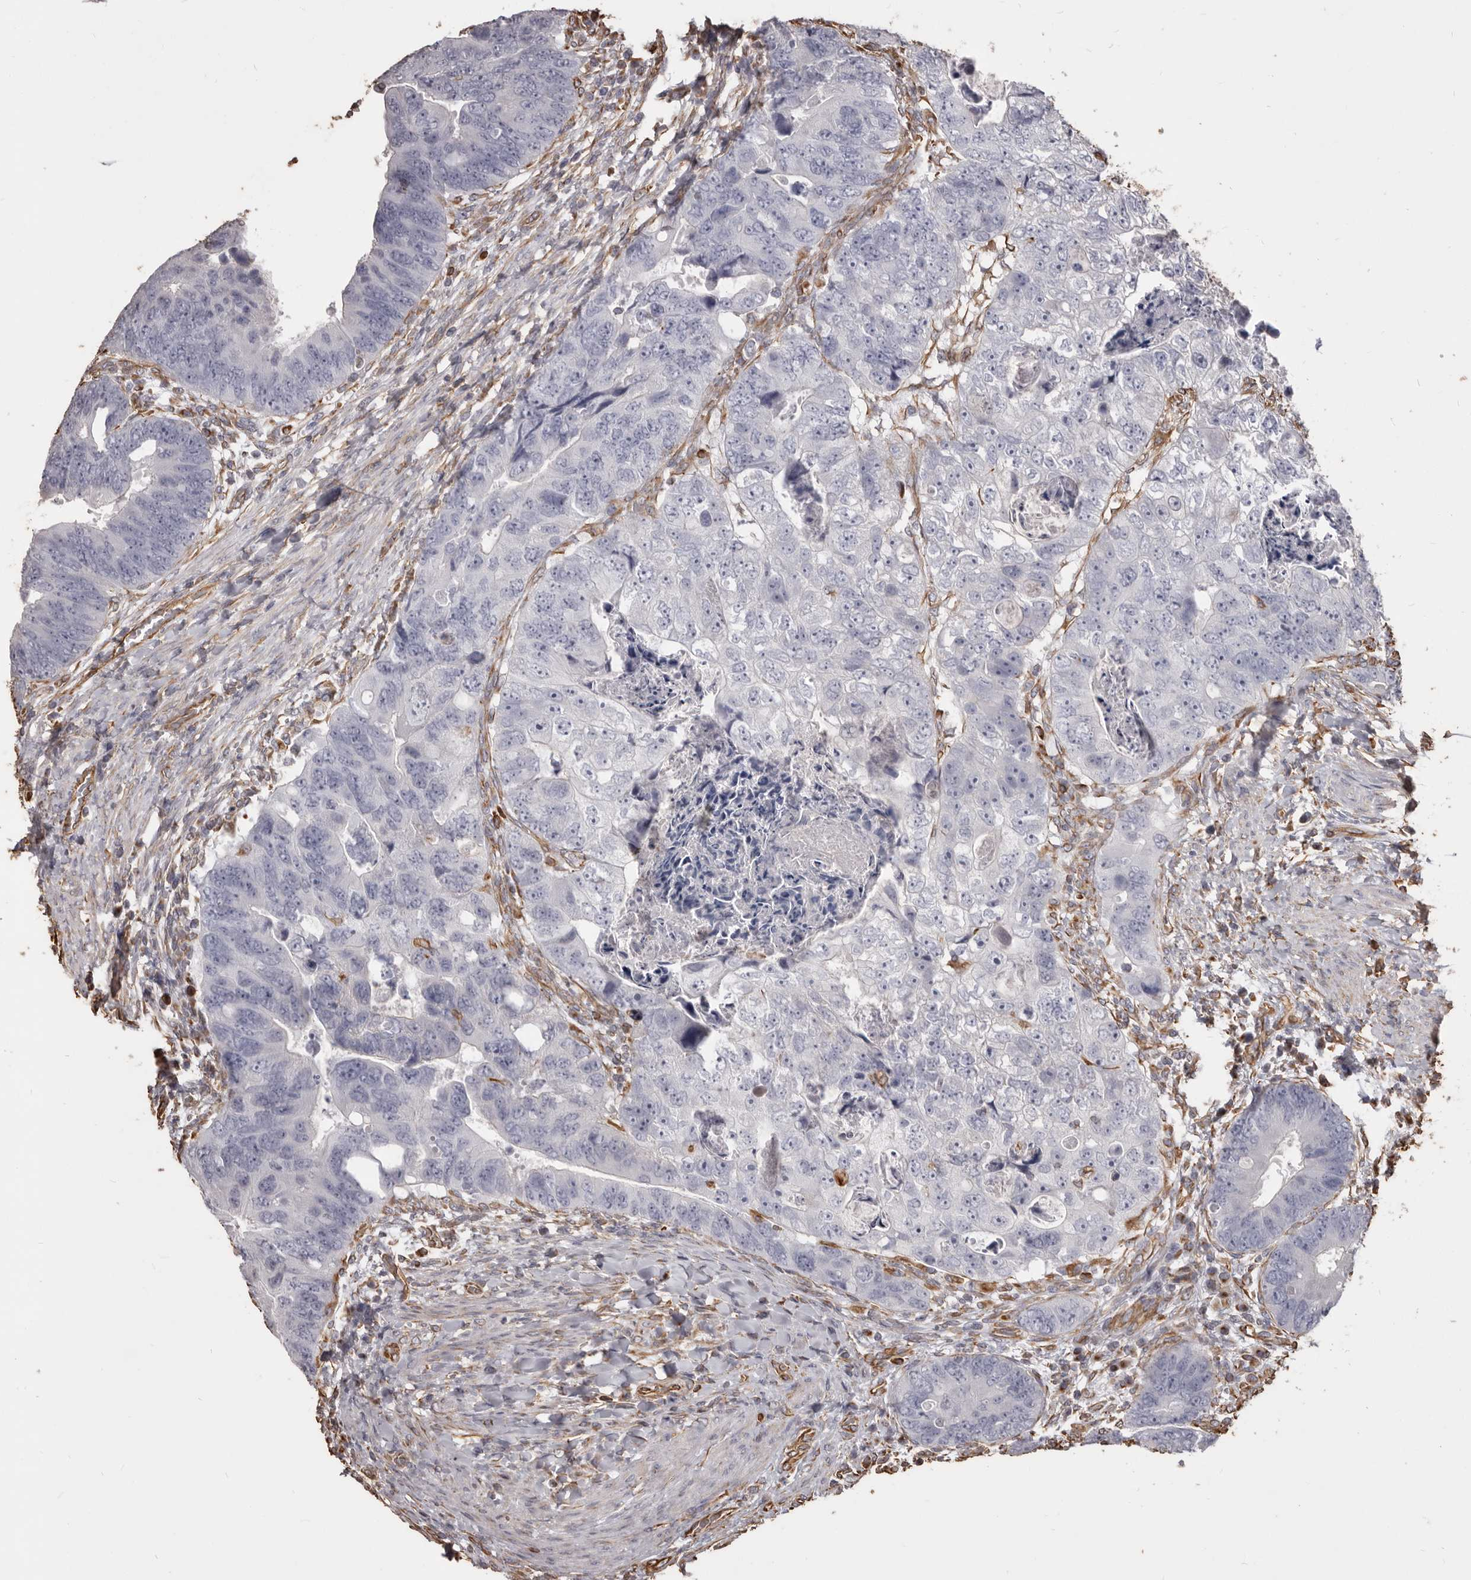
{"staining": {"intensity": "negative", "quantity": "none", "location": "none"}, "tissue": "colorectal cancer", "cell_type": "Tumor cells", "image_type": "cancer", "snomed": [{"axis": "morphology", "description": "Adenocarcinoma, NOS"}, {"axis": "topography", "description": "Rectum"}], "caption": "There is no significant expression in tumor cells of colorectal adenocarcinoma.", "gene": "MTURN", "patient": {"sex": "male", "age": 59}}